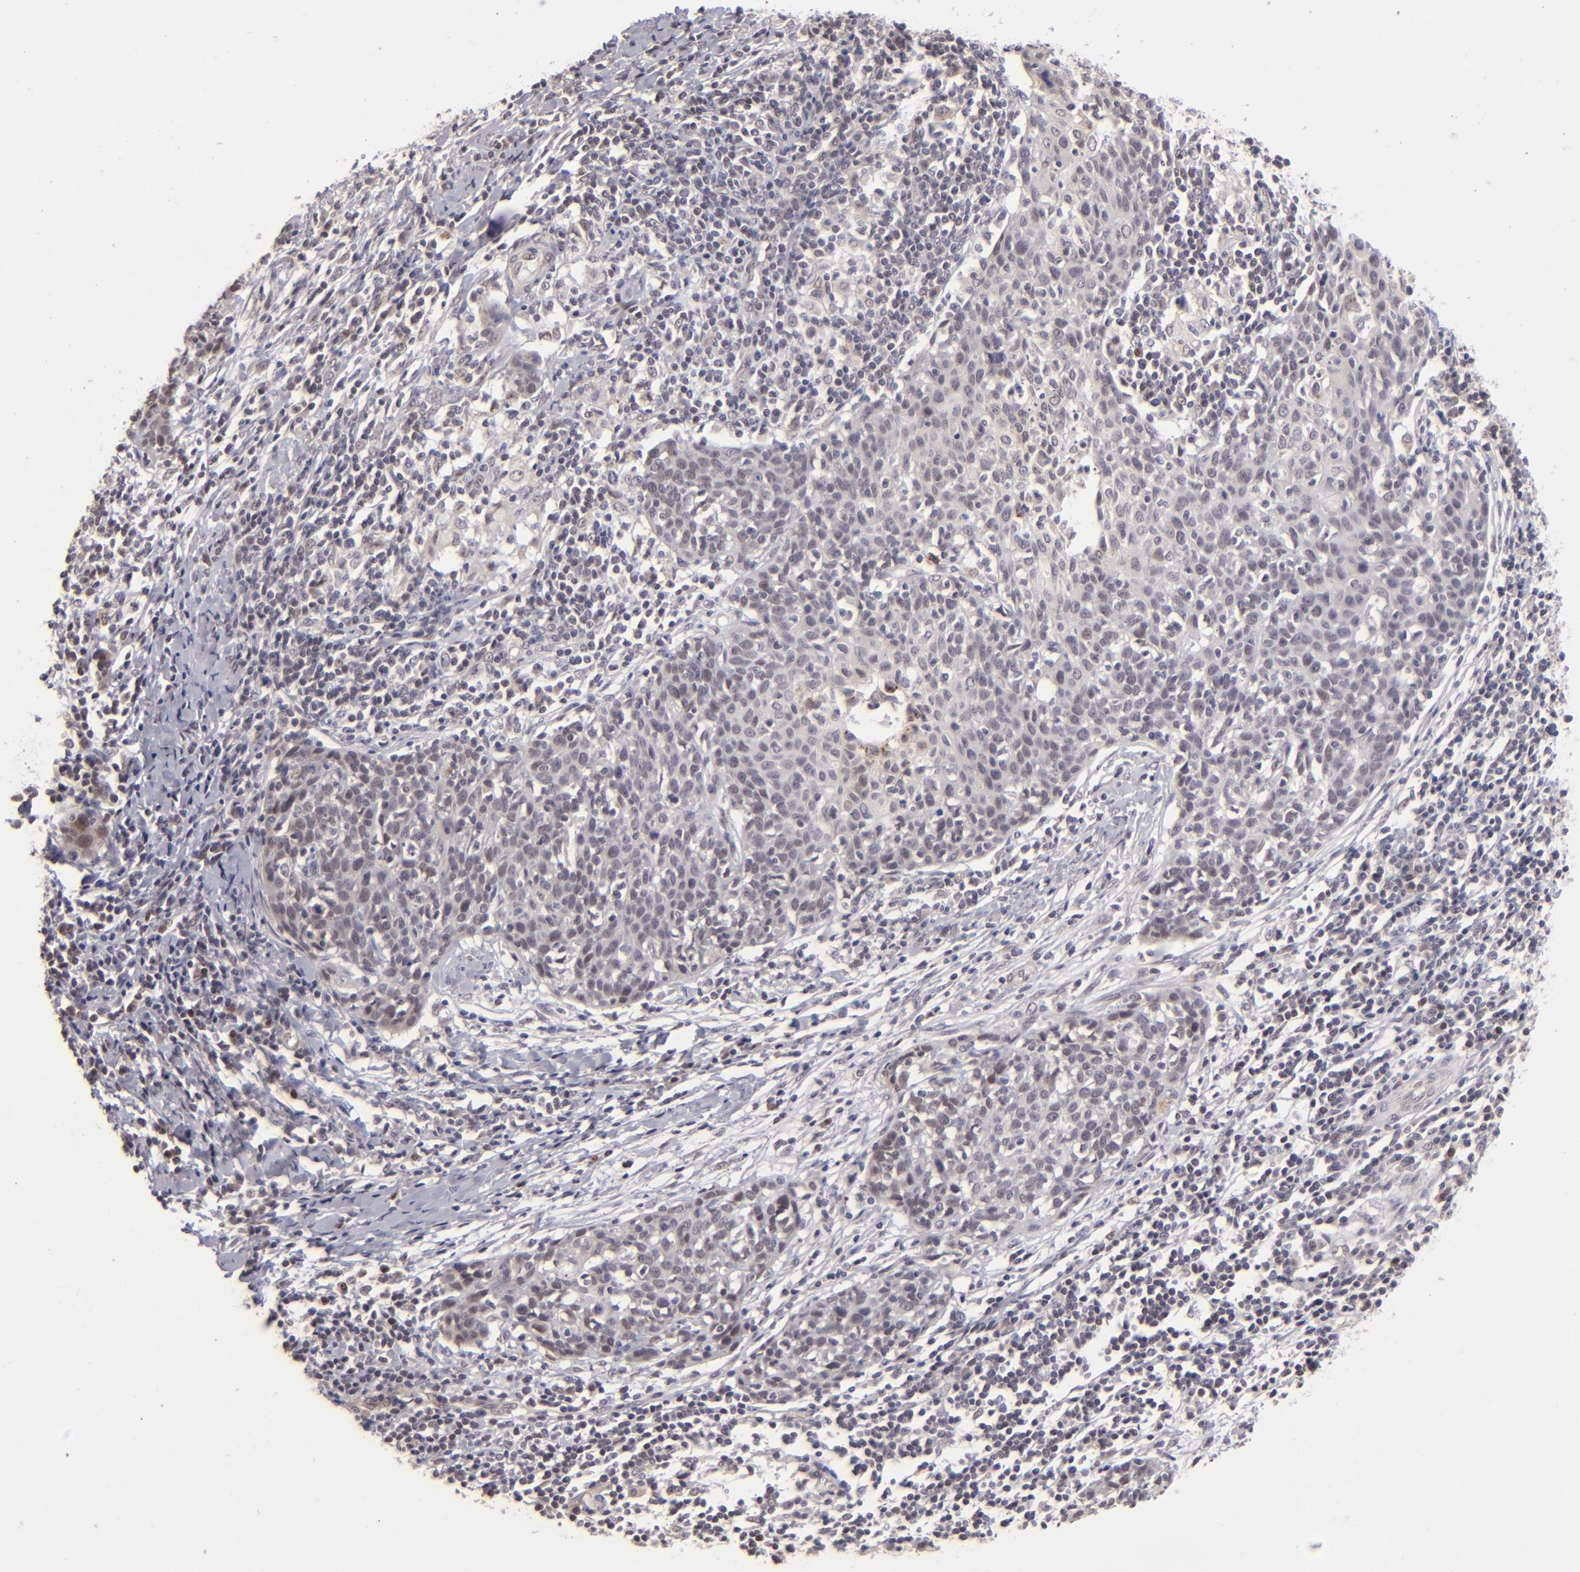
{"staining": {"intensity": "negative", "quantity": "none", "location": "none"}, "tissue": "cervical cancer", "cell_type": "Tumor cells", "image_type": "cancer", "snomed": [{"axis": "morphology", "description": "Squamous cell carcinoma, NOS"}, {"axis": "topography", "description": "Cervix"}], "caption": "Histopathology image shows no protein staining in tumor cells of squamous cell carcinoma (cervical) tissue. (DAB (3,3'-diaminobenzidine) IHC, high magnification).", "gene": "DFFA", "patient": {"sex": "female", "age": 38}}